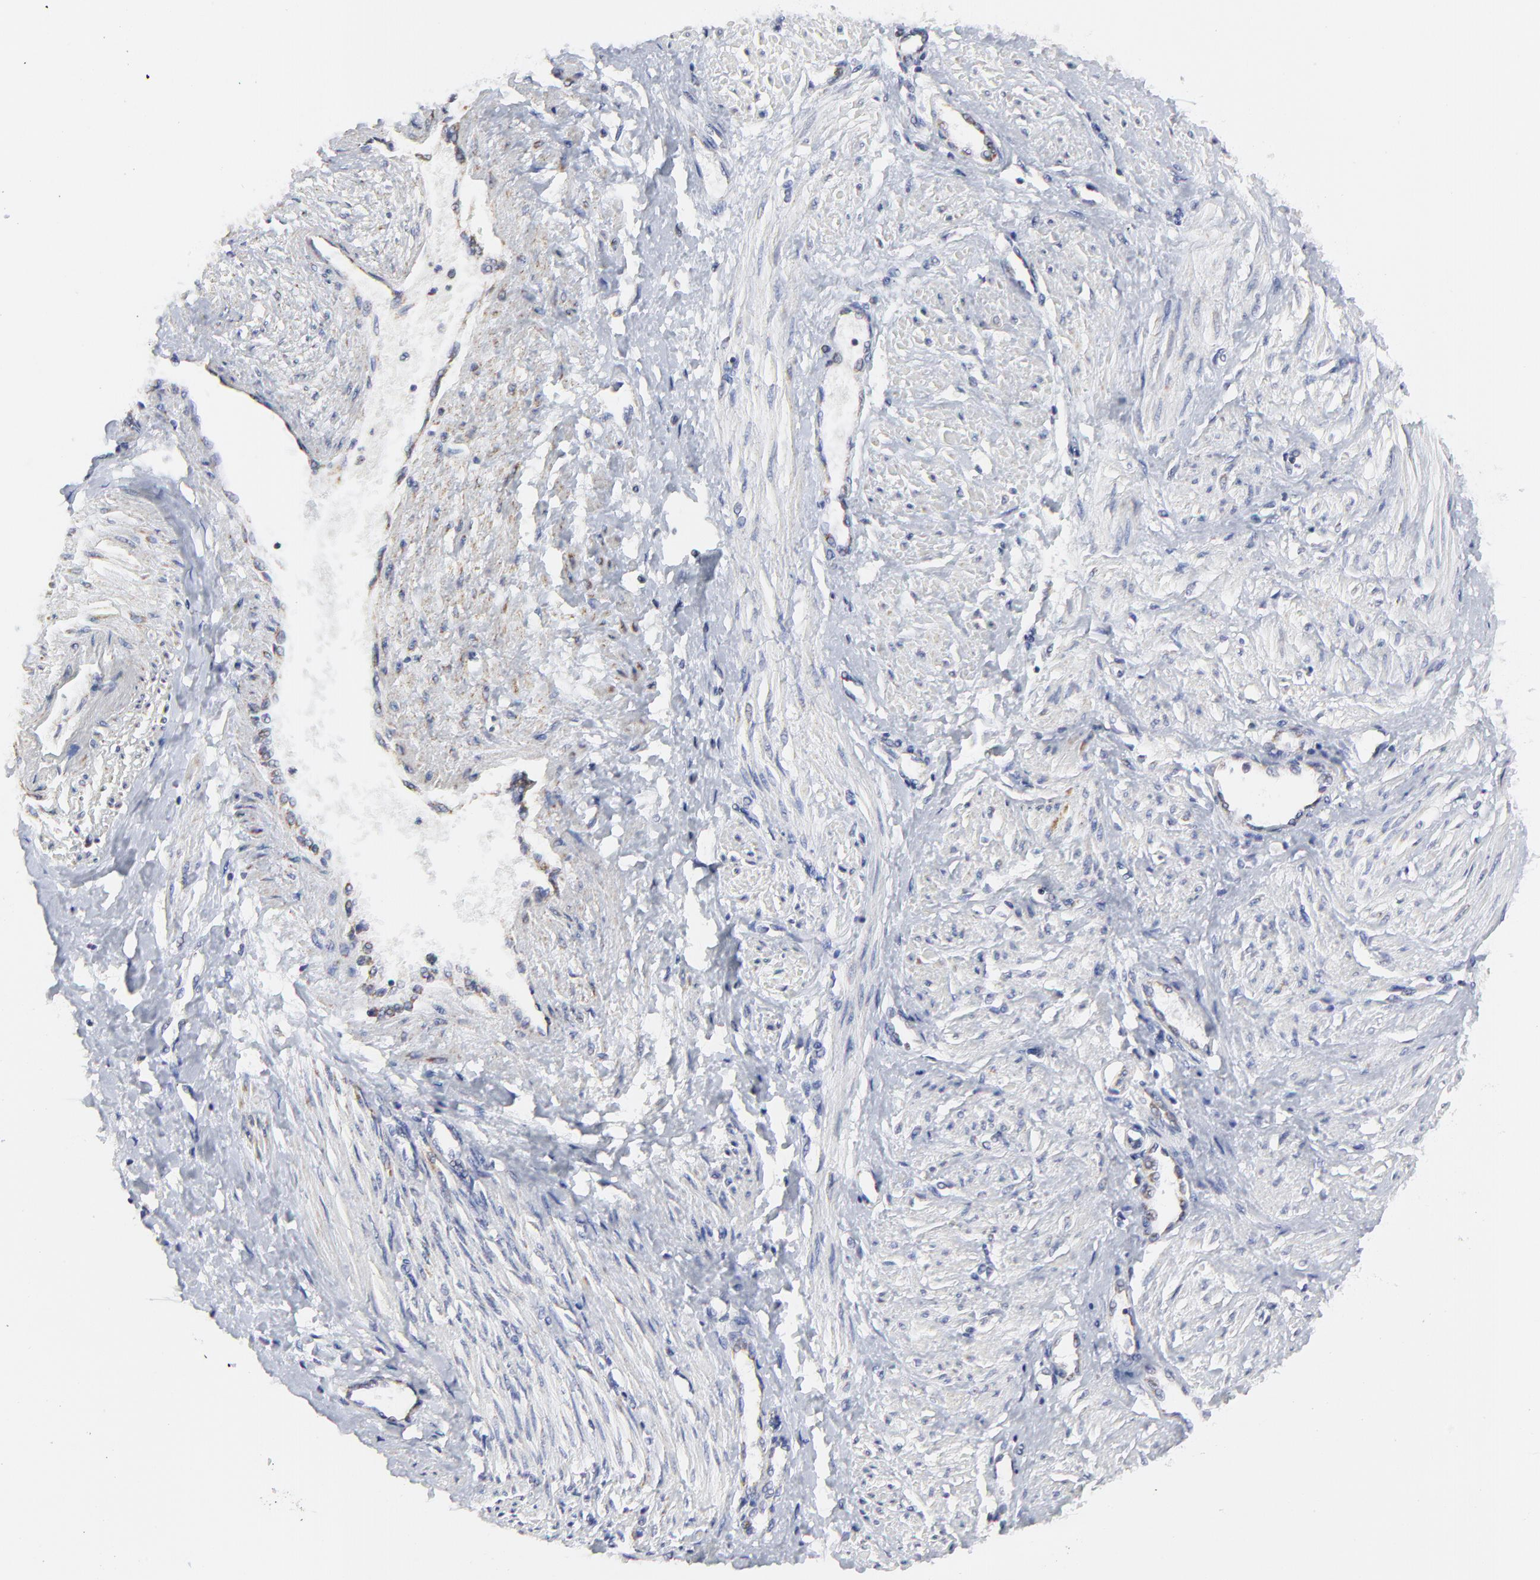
{"staining": {"intensity": "negative", "quantity": "none", "location": "none"}, "tissue": "smooth muscle", "cell_type": "Smooth muscle cells", "image_type": "normal", "snomed": [{"axis": "morphology", "description": "Normal tissue, NOS"}, {"axis": "topography", "description": "Smooth muscle"}, {"axis": "topography", "description": "Uterus"}], "caption": "A high-resolution histopathology image shows IHC staining of unremarkable smooth muscle, which shows no significant expression in smooth muscle cells. The staining is performed using DAB brown chromogen with nuclei counter-stained in using hematoxylin.", "gene": "NCAPH", "patient": {"sex": "female", "age": 39}}